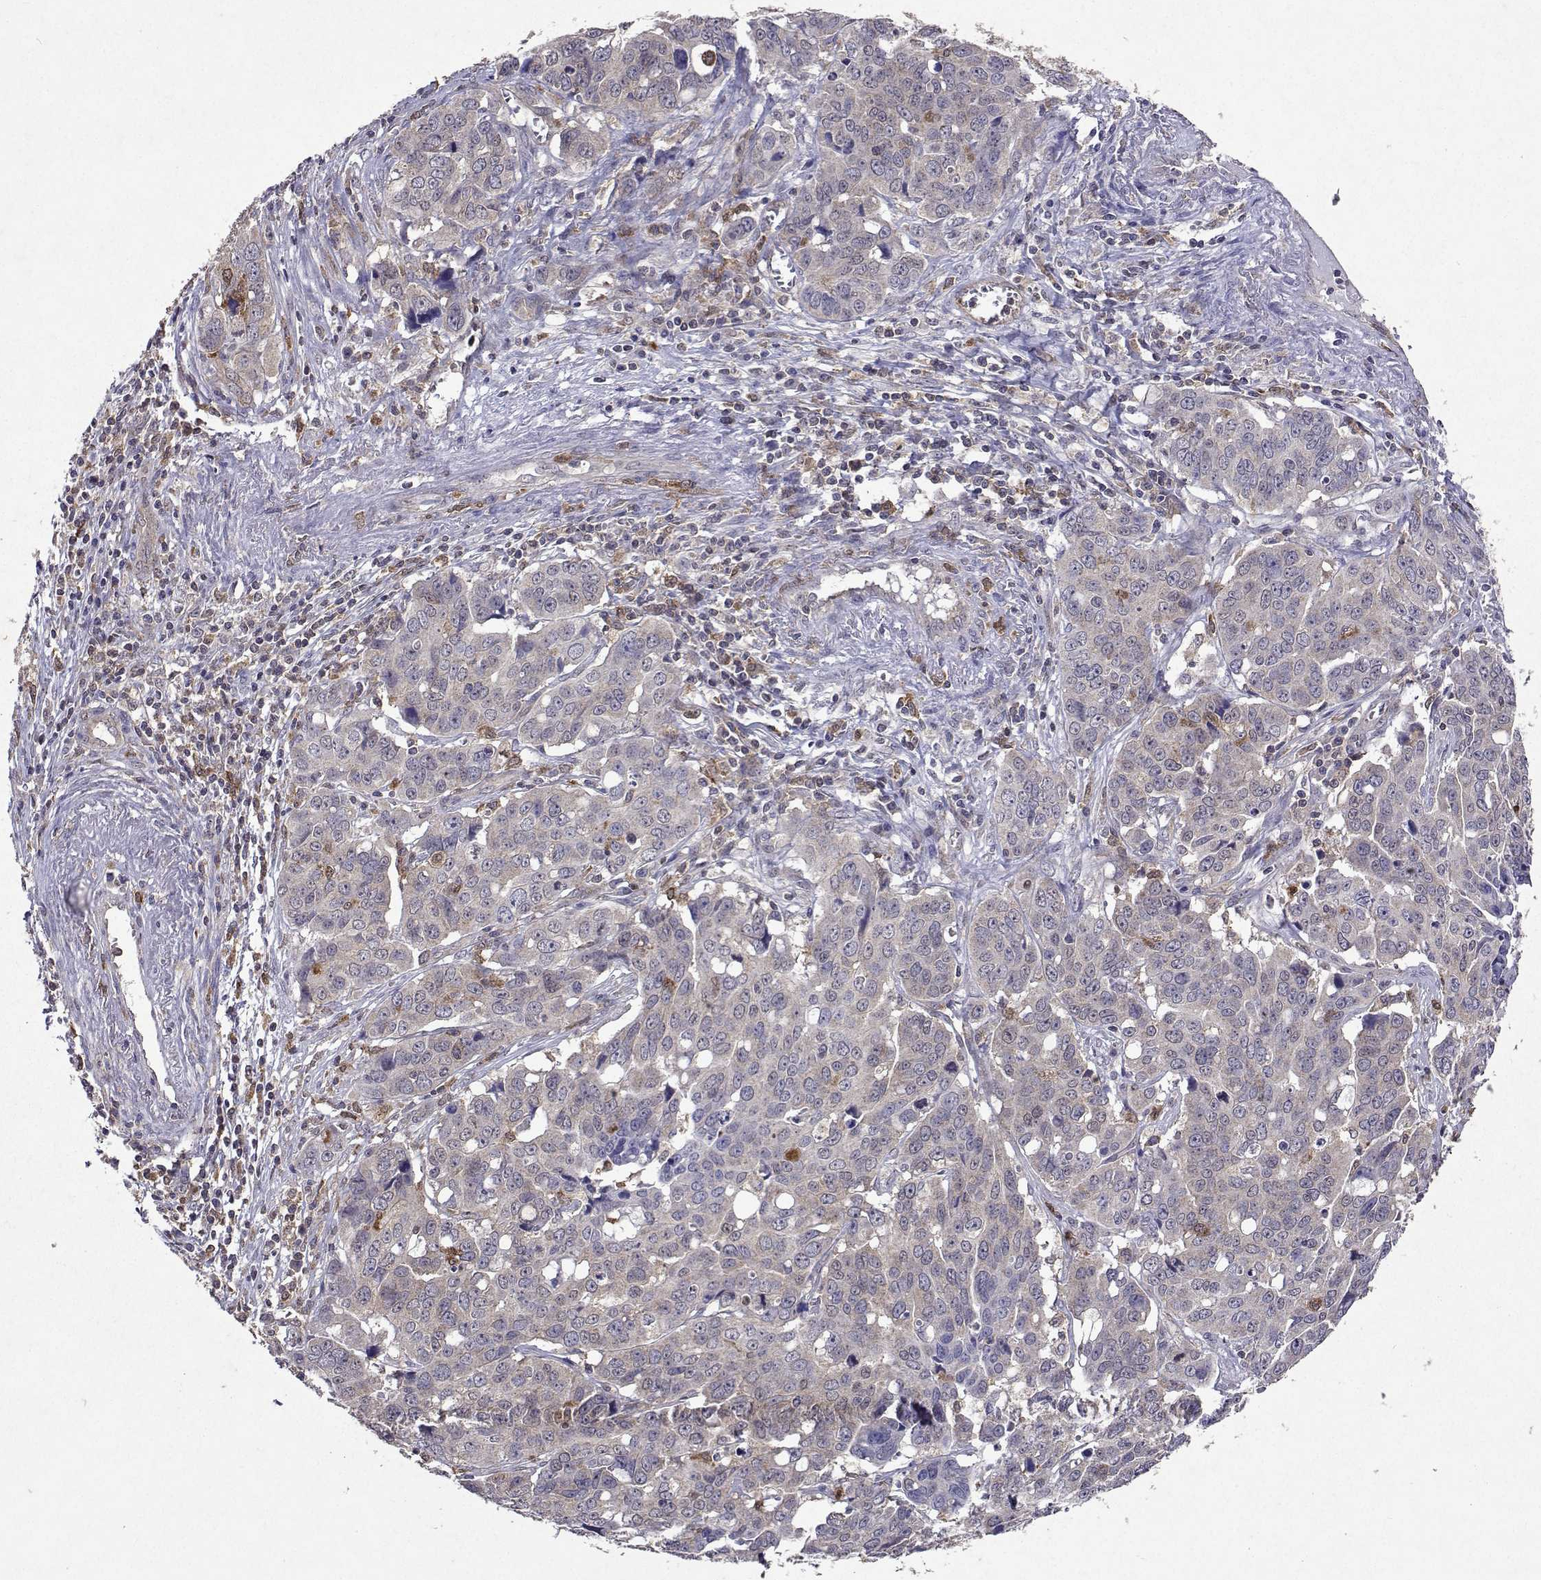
{"staining": {"intensity": "weak", "quantity": "25%-75%", "location": "cytoplasmic/membranous"}, "tissue": "ovarian cancer", "cell_type": "Tumor cells", "image_type": "cancer", "snomed": [{"axis": "morphology", "description": "Carcinoma, endometroid"}, {"axis": "topography", "description": "Ovary"}], "caption": "Ovarian cancer was stained to show a protein in brown. There is low levels of weak cytoplasmic/membranous expression in approximately 25%-75% of tumor cells. (DAB IHC with brightfield microscopy, high magnification).", "gene": "APAF1", "patient": {"sex": "female", "age": 78}}